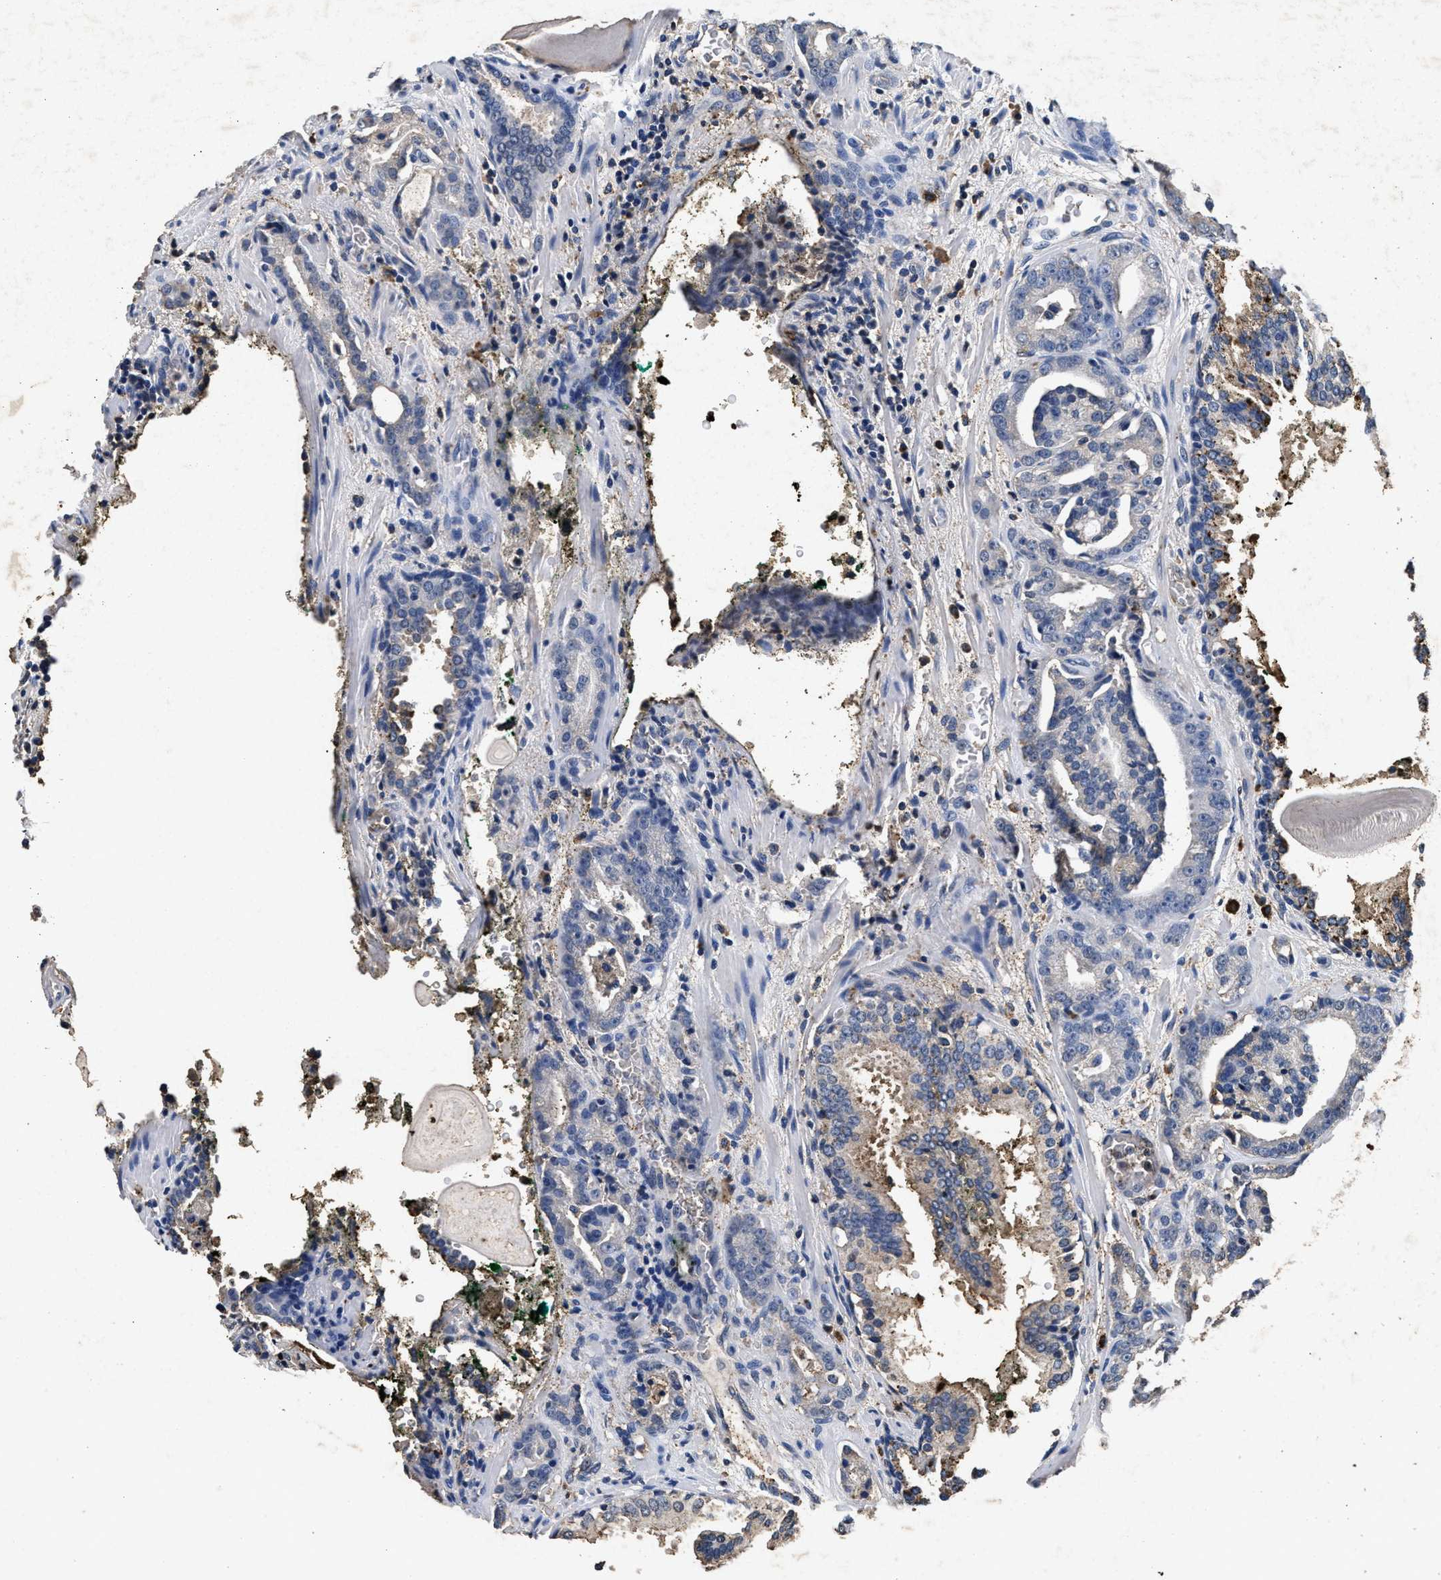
{"staining": {"intensity": "negative", "quantity": "none", "location": "none"}, "tissue": "prostate cancer", "cell_type": "Tumor cells", "image_type": "cancer", "snomed": [{"axis": "morphology", "description": "Adenocarcinoma, Low grade"}, {"axis": "topography", "description": "Prostate"}], "caption": "There is no significant positivity in tumor cells of prostate cancer.", "gene": "LTB4R2", "patient": {"sex": "male", "age": 63}}